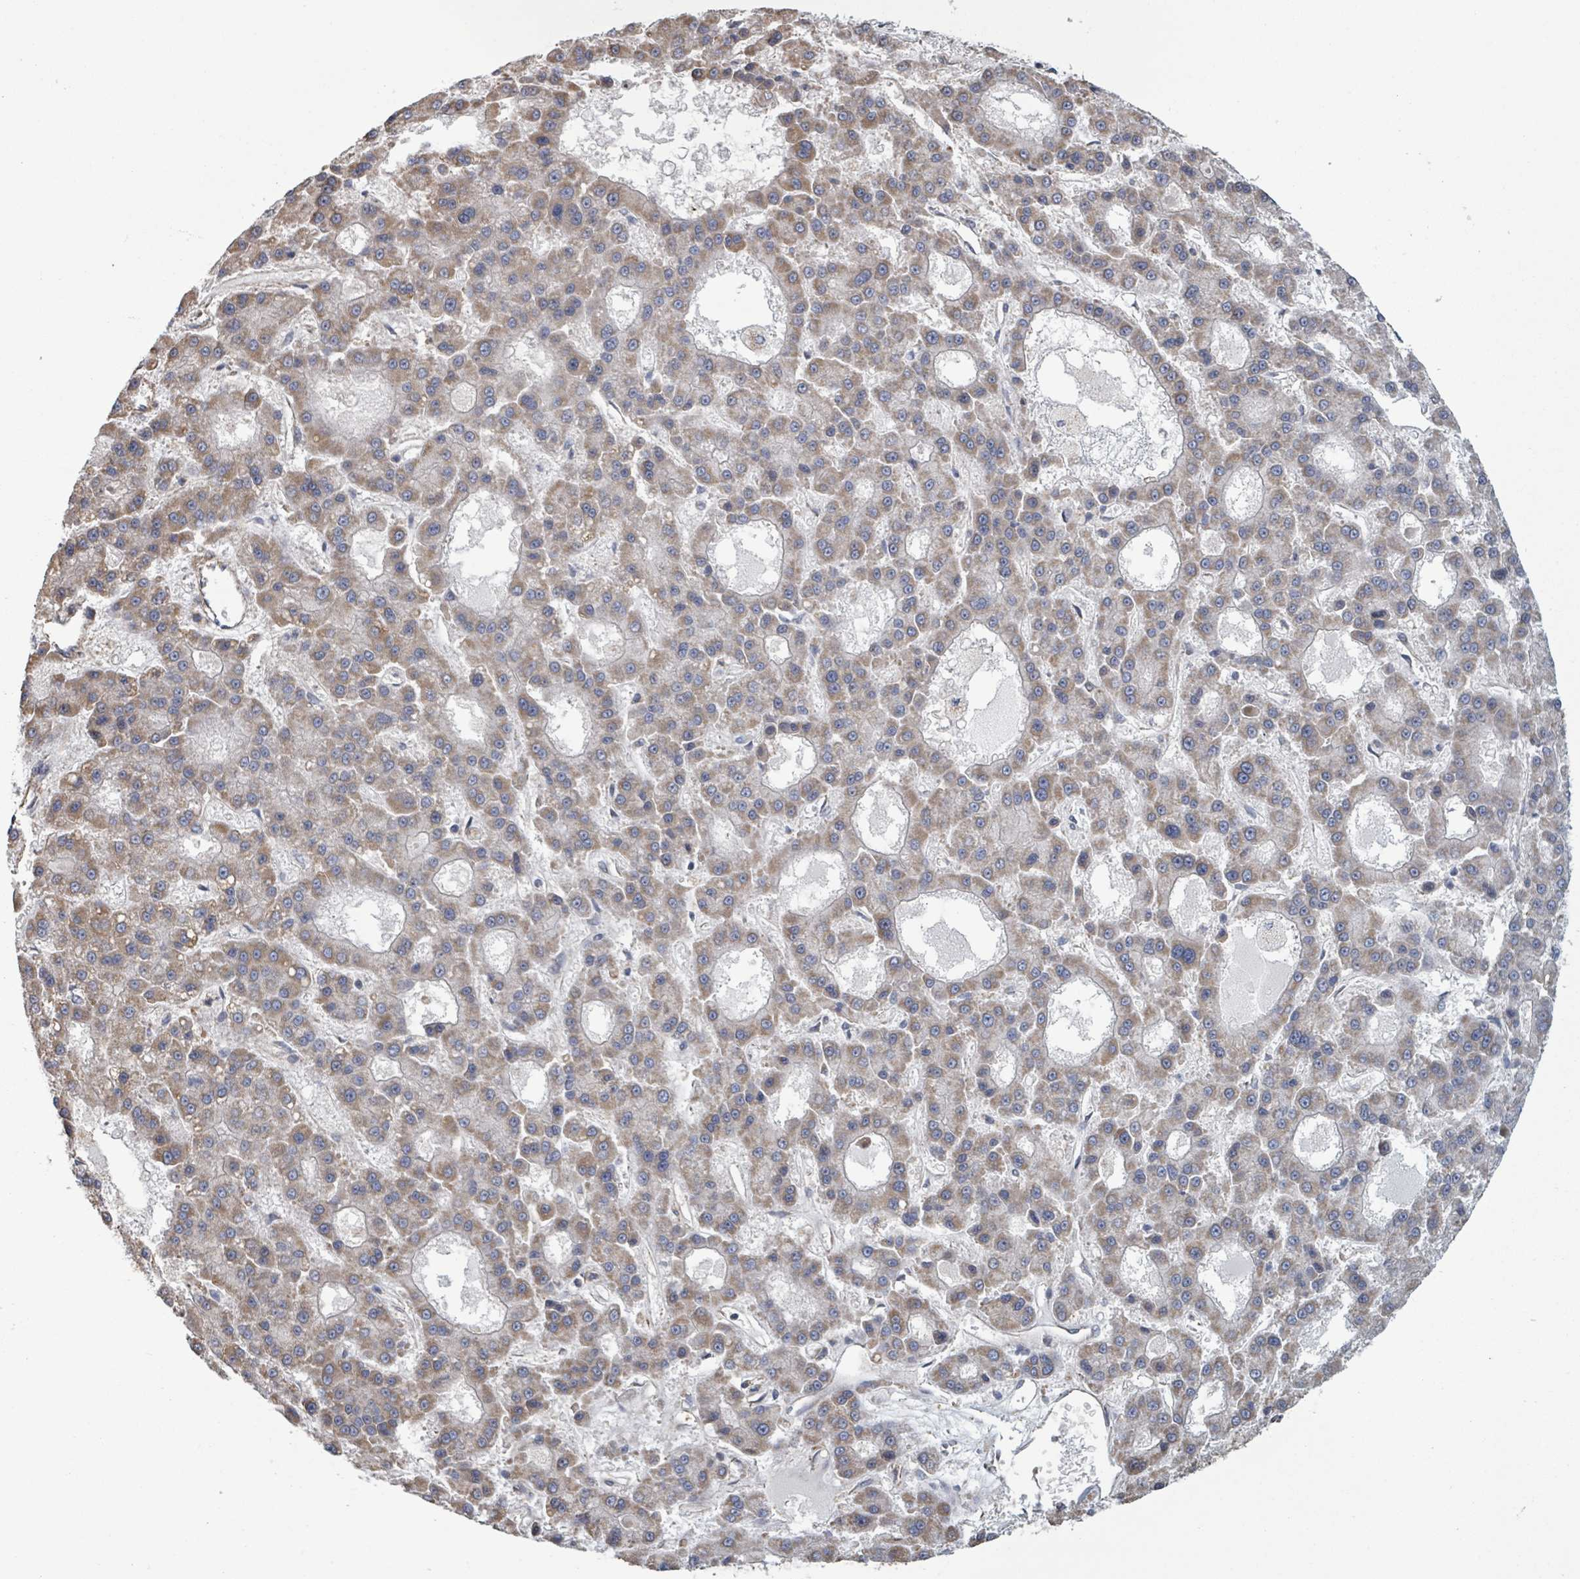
{"staining": {"intensity": "weak", "quantity": ">75%", "location": "cytoplasmic/membranous"}, "tissue": "liver cancer", "cell_type": "Tumor cells", "image_type": "cancer", "snomed": [{"axis": "morphology", "description": "Carcinoma, Hepatocellular, NOS"}, {"axis": "topography", "description": "Liver"}], "caption": "About >75% of tumor cells in liver cancer reveal weak cytoplasmic/membranous protein expression as visualized by brown immunohistochemical staining.", "gene": "ADCK1", "patient": {"sex": "male", "age": 70}}